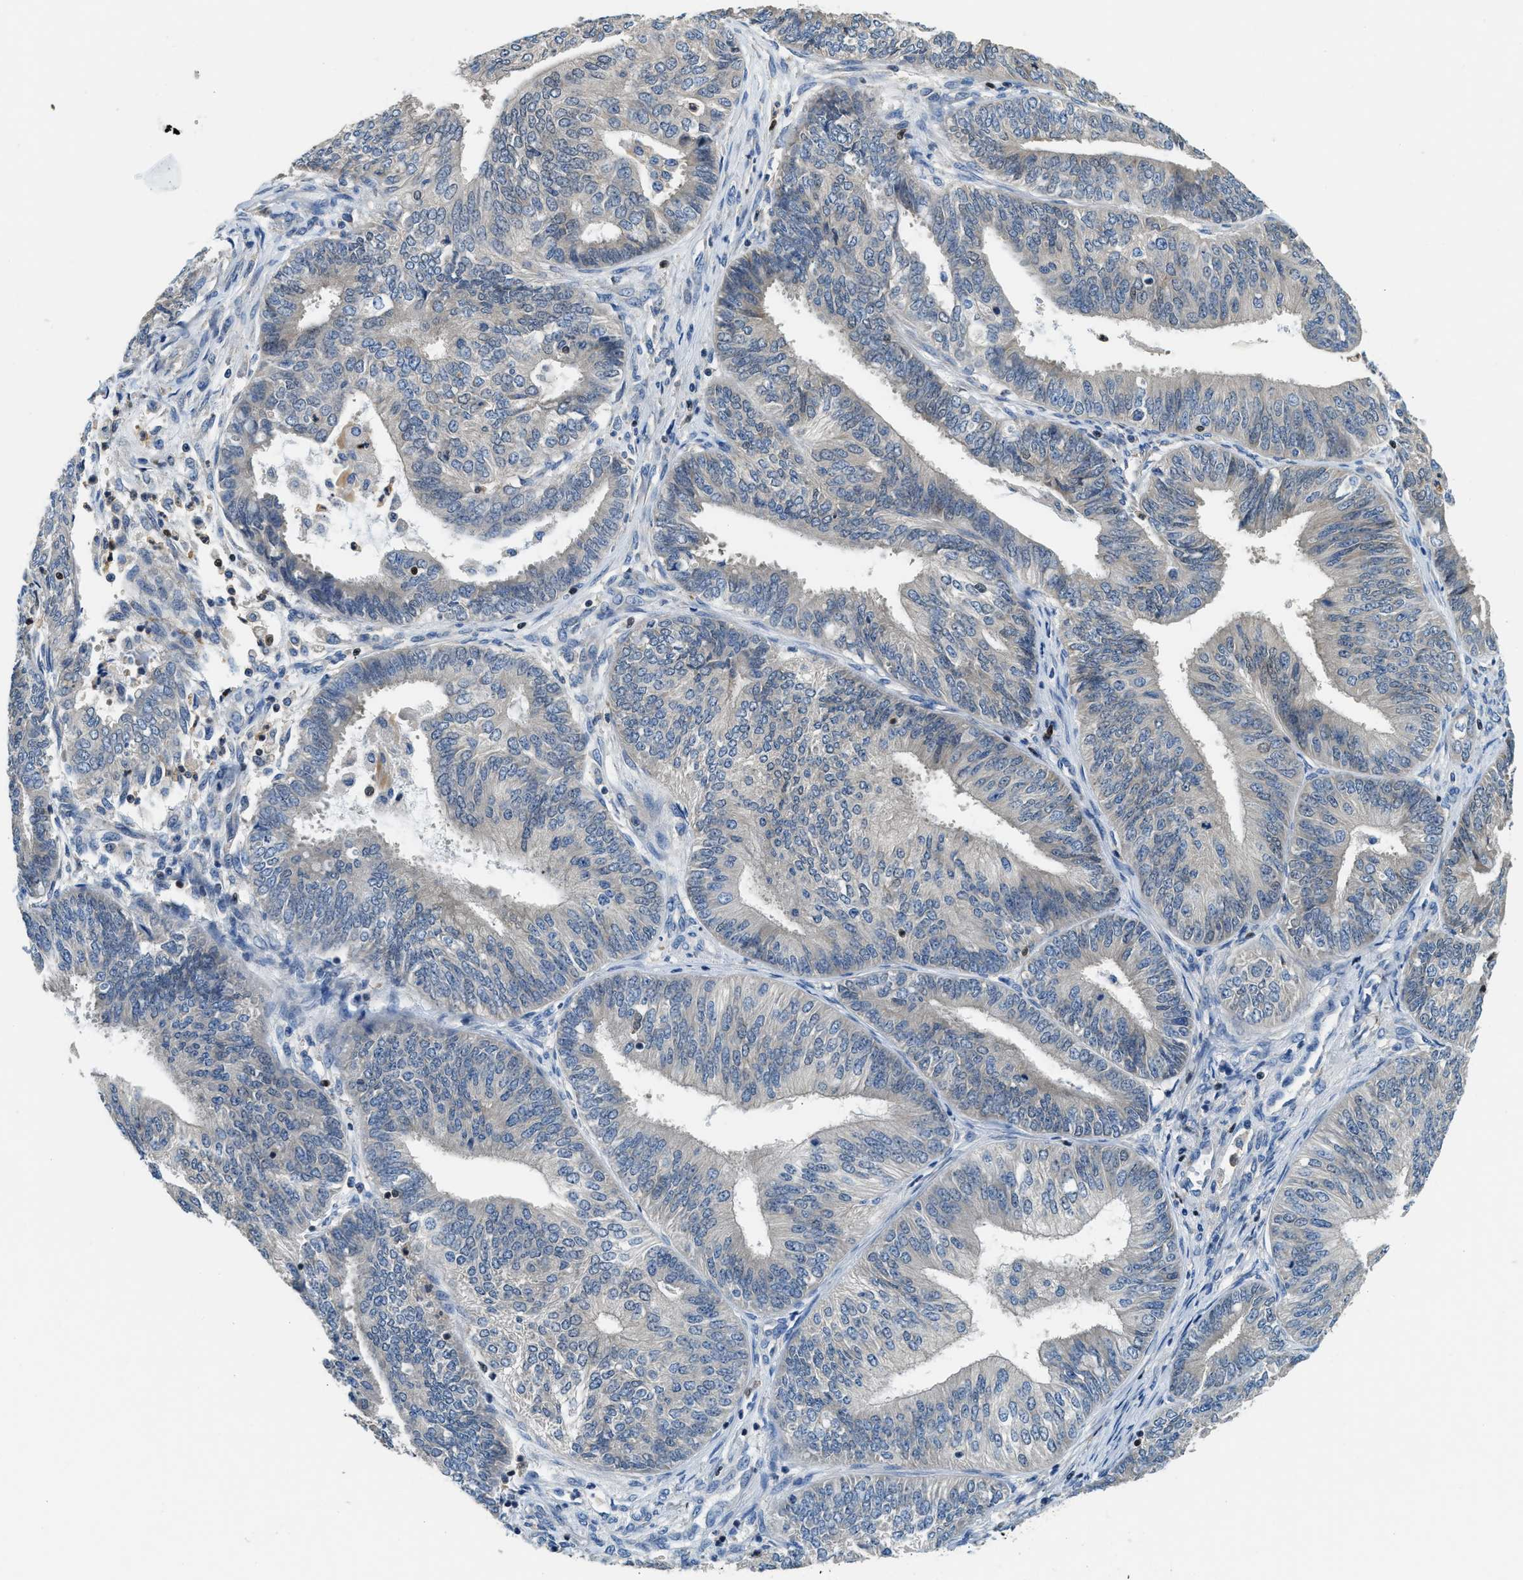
{"staining": {"intensity": "weak", "quantity": "<25%", "location": "nuclear"}, "tissue": "endometrial cancer", "cell_type": "Tumor cells", "image_type": "cancer", "snomed": [{"axis": "morphology", "description": "Adenocarcinoma, NOS"}, {"axis": "topography", "description": "Endometrium"}], "caption": "IHC histopathology image of human endometrial cancer (adenocarcinoma) stained for a protein (brown), which exhibits no expression in tumor cells.", "gene": "TOX", "patient": {"sex": "female", "age": 58}}